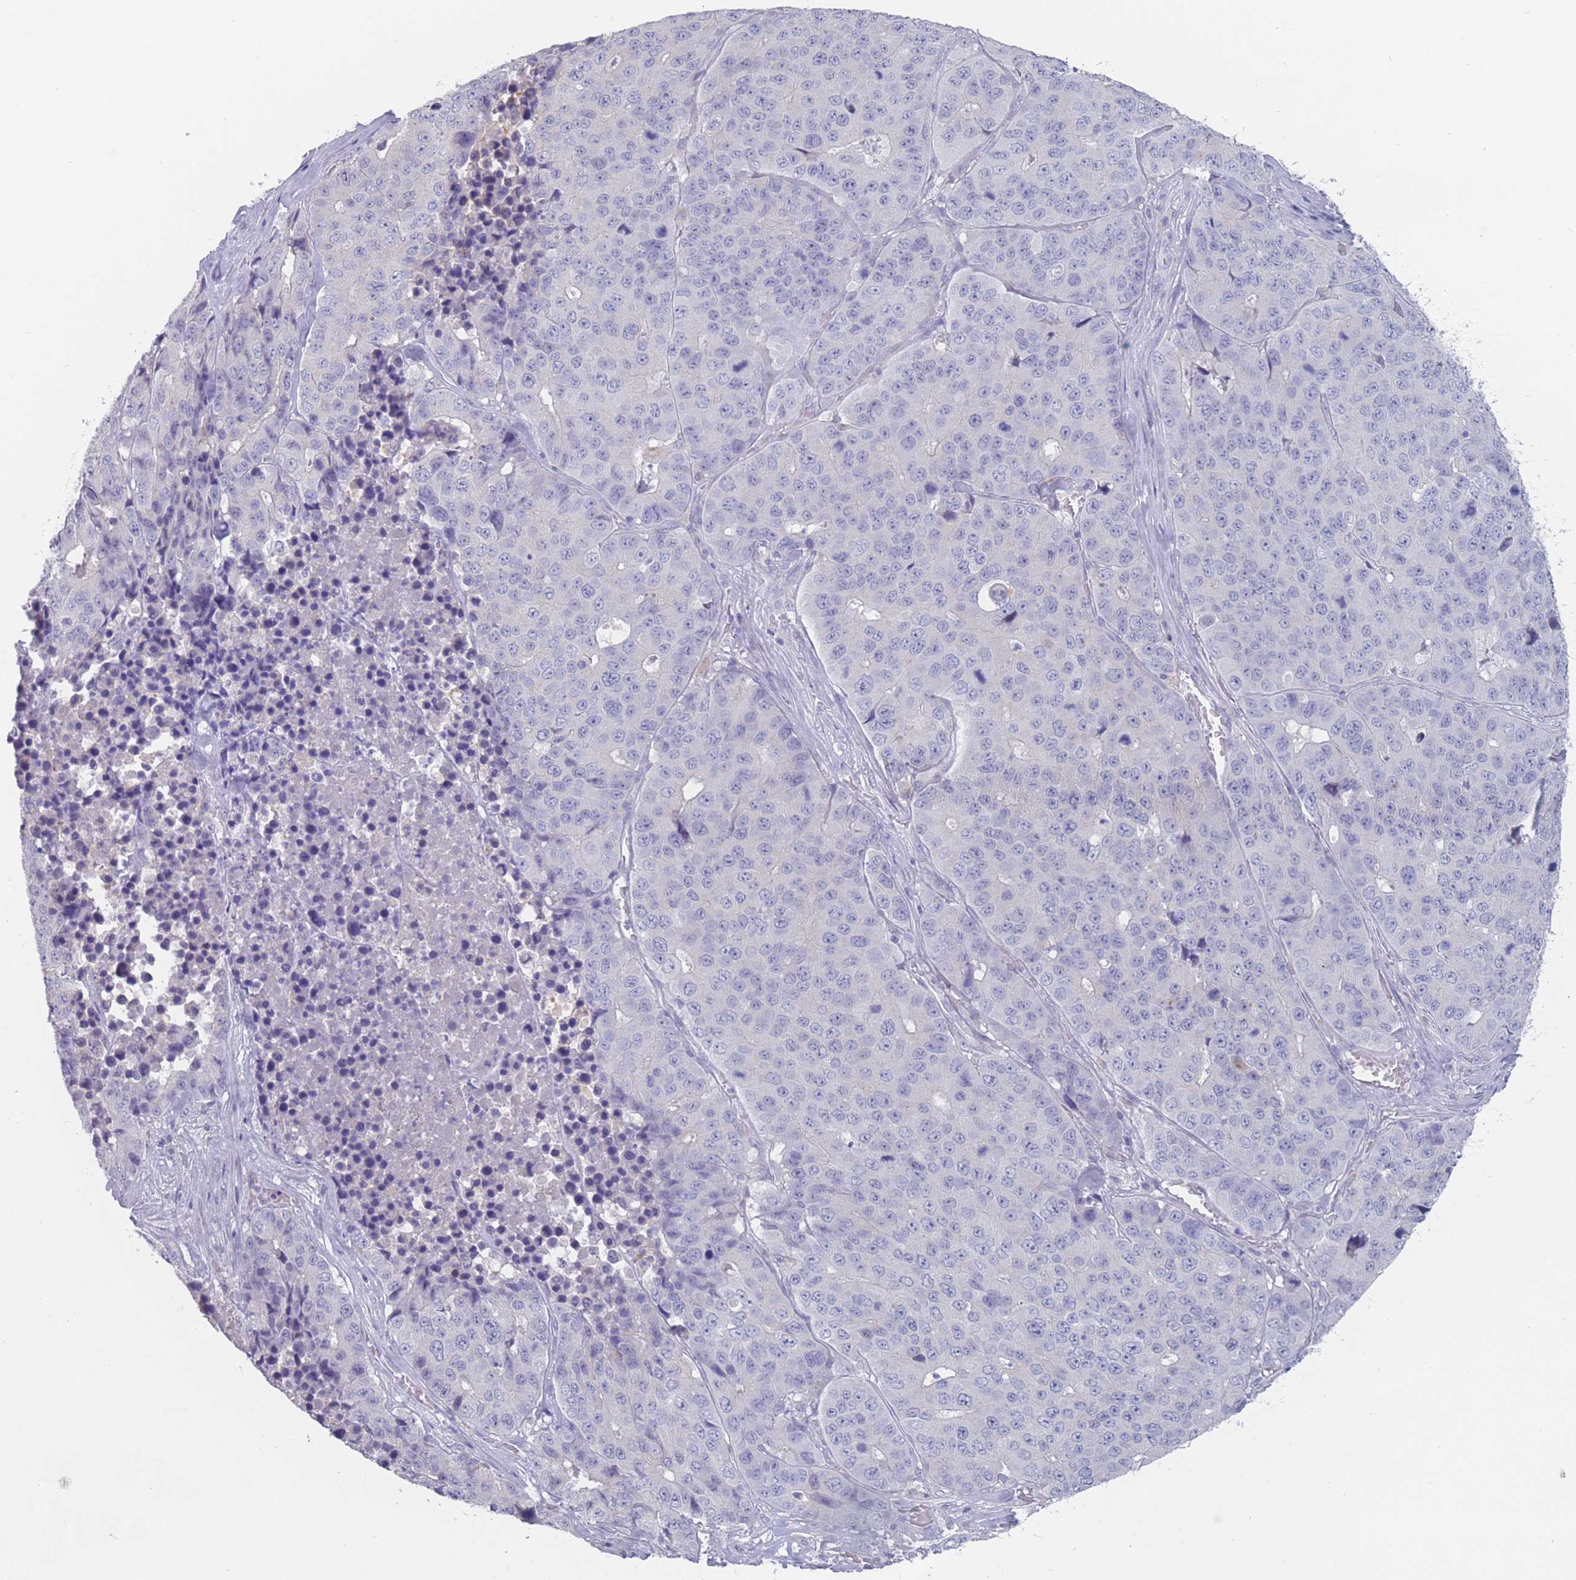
{"staining": {"intensity": "negative", "quantity": "none", "location": "none"}, "tissue": "stomach cancer", "cell_type": "Tumor cells", "image_type": "cancer", "snomed": [{"axis": "morphology", "description": "Adenocarcinoma, NOS"}, {"axis": "topography", "description": "Stomach"}], "caption": "Immunohistochemical staining of human adenocarcinoma (stomach) reveals no significant expression in tumor cells. (DAB (3,3'-diaminobenzidine) IHC, high magnification).", "gene": "CYP51A1", "patient": {"sex": "male", "age": 71}}